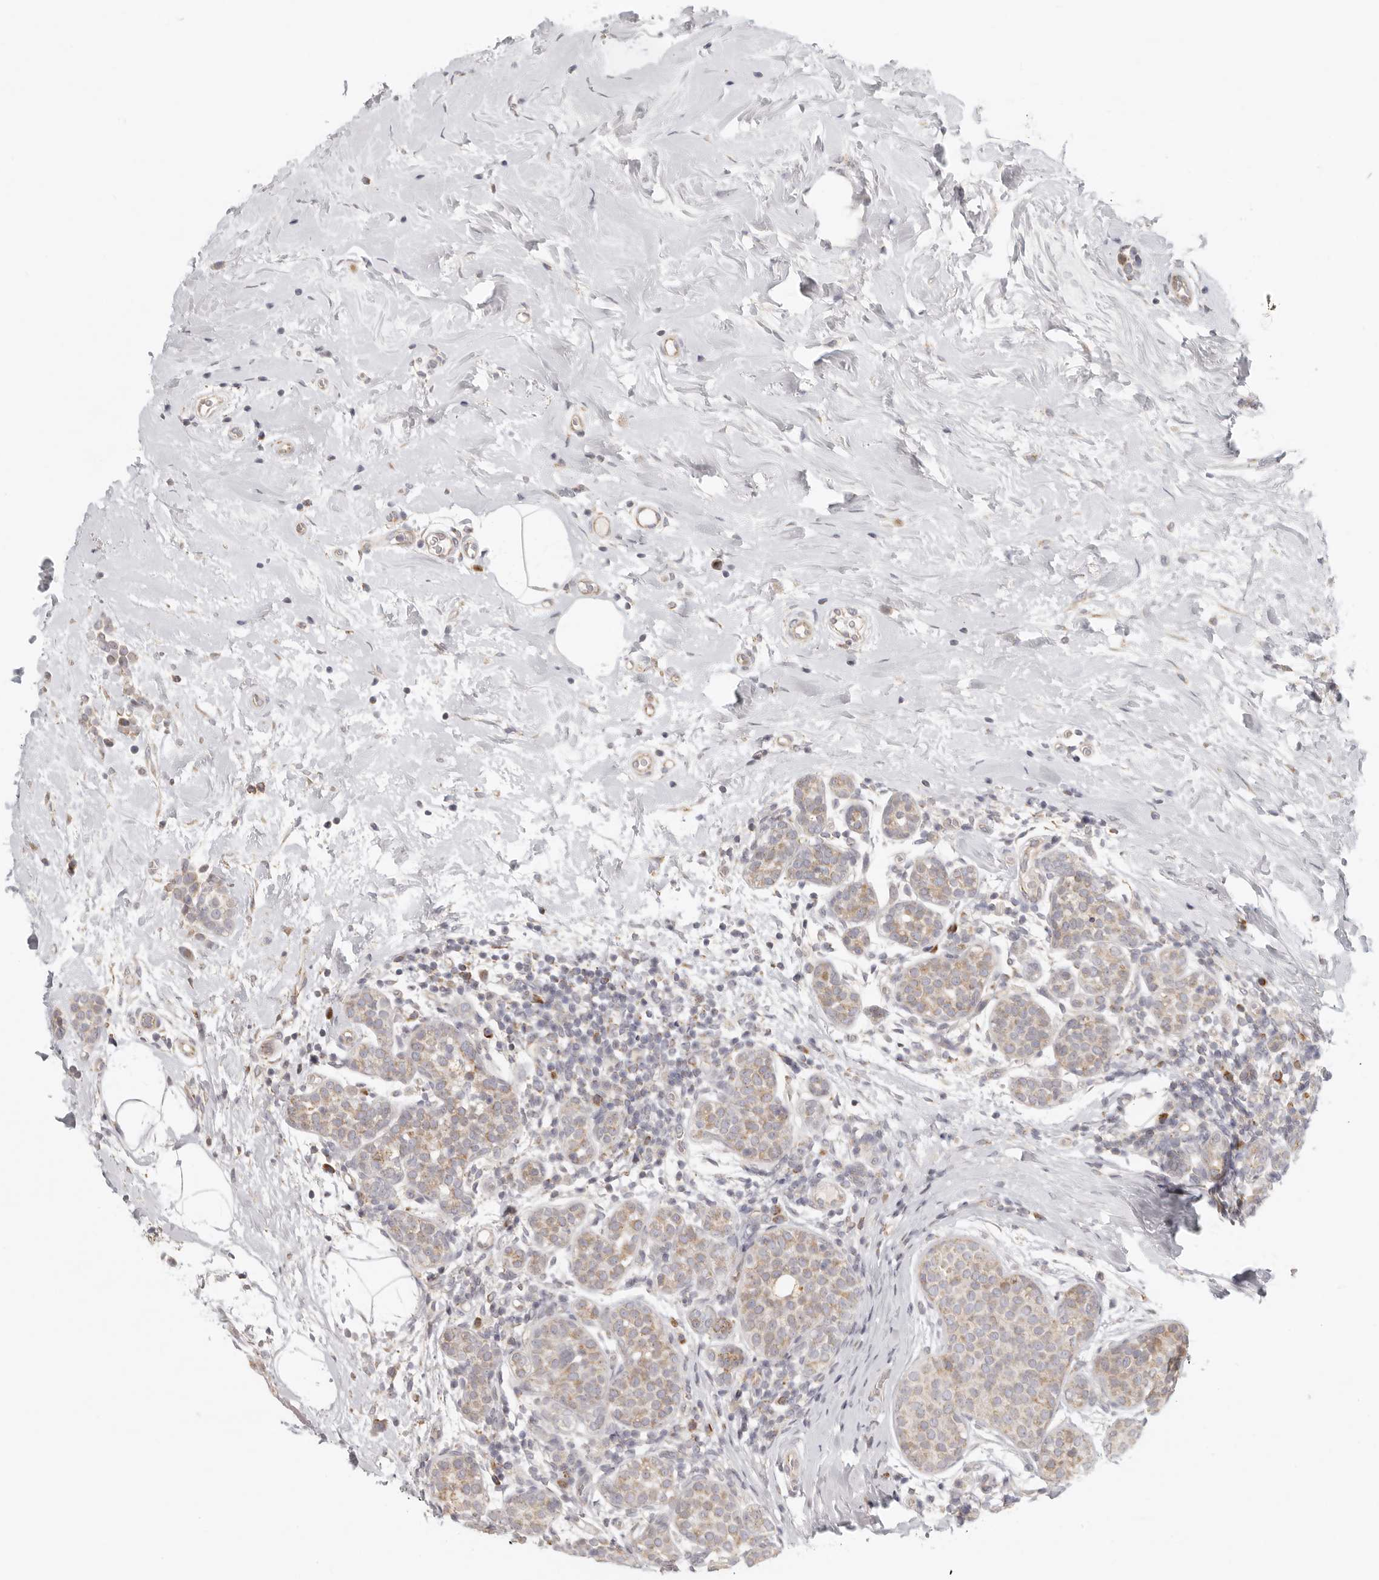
{"staining": {"intensity": "moderate", "quantity": ">75%", "location": "cytoplasmic/membranous"}, "tissue": "breast cancer", "cell_type": "Tumor cells", "image_type": "cancer", "snomed": [{"axis": "morphology", "description": "Lobular carcinoma, in situ"}, {"axis": "morphology", "description": "Lobular carcinoma"}, {"axis": "topography", "description": "Breast"}], "caption": "The photomicrograph displays a brown stain indicating the presence of a protein in the cytoplasmic/membranous of tumor cells in lobular carcinoma (breast).", "gene": "KDF1", "patient": {"sex": "female", "age": 41}}